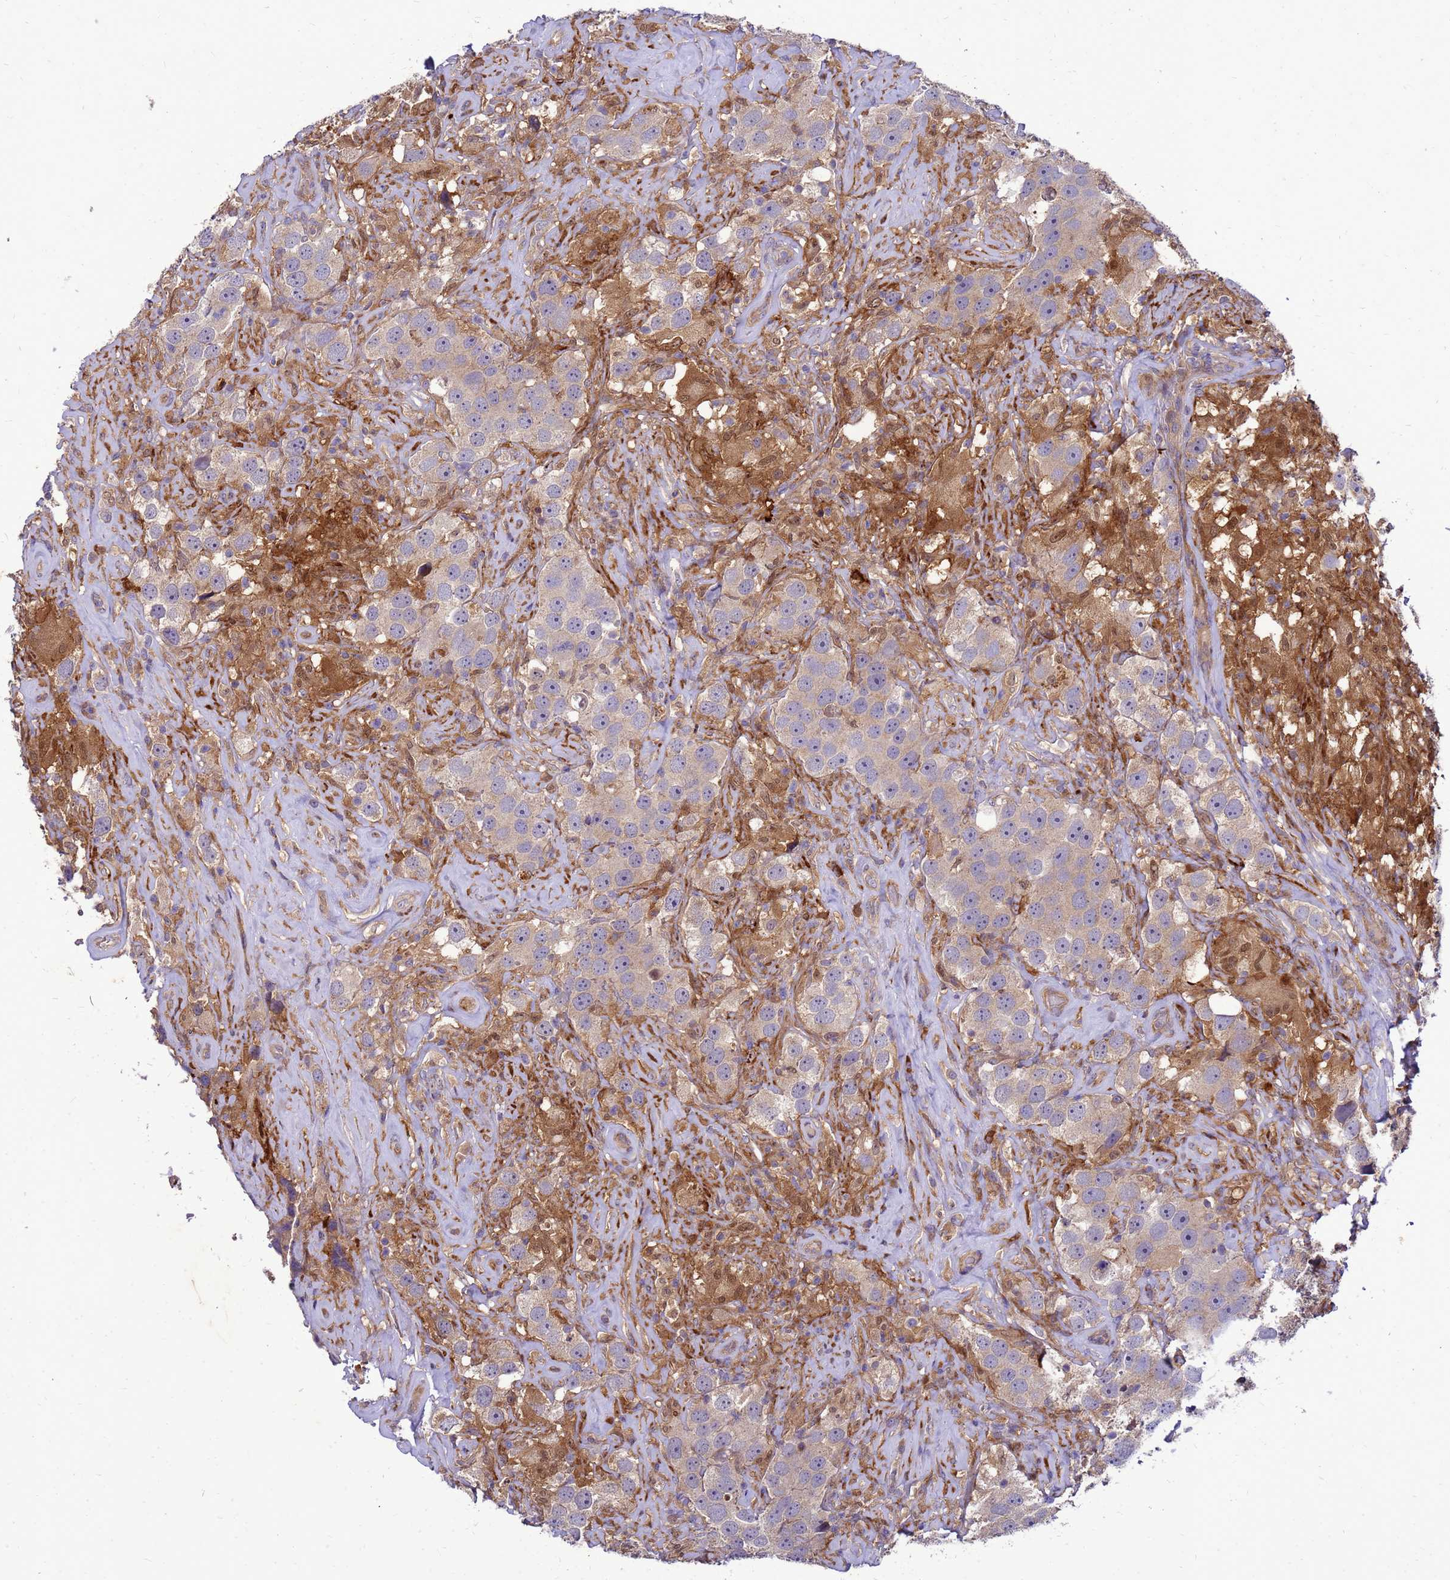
{"staining": {"intensity": "weak", "quantity": "<25%", "location": "cytoplasmic/membranous"}, "tissue": "testis cancer", "cell_type": "Tumor cells", "image_type": "cancer", "snomed": [{"axis": "morphology", "description": "Seminoma, NOS"}, {"axis": "topography", "description": "Testis"}], "caption": "This is an immunohistochemistry (IHC) image of seminoma (testis). There is no expression in tumor cells.", "gene": "RNF215", "patient": {"sex": "male", "age": 49}}